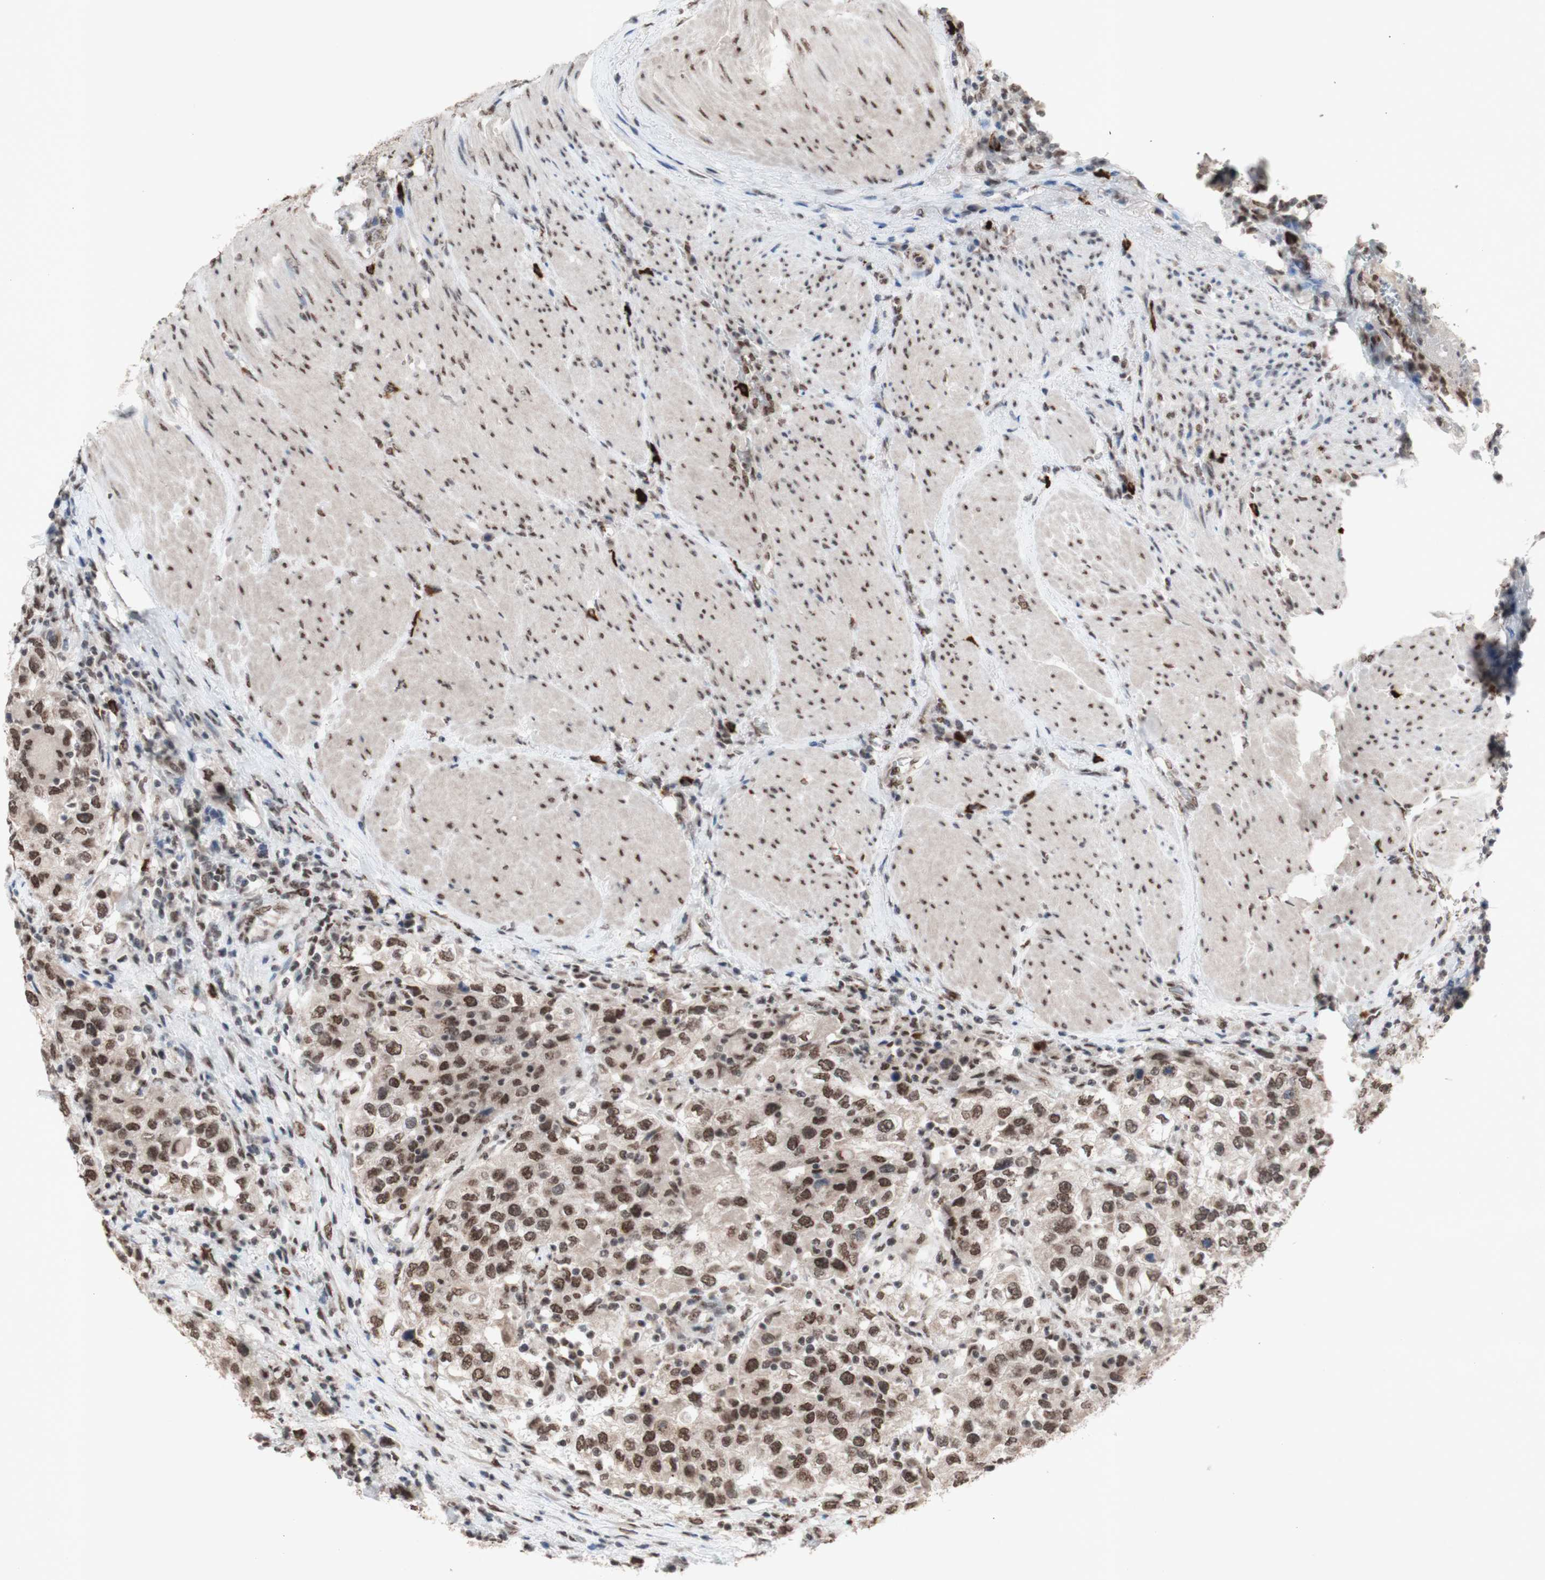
{"staining": {"intensity": "moderate", "quantity": ">75%", "location": "nuclear"}, "tissue": "urothelial cancer", "cell_type": "Tumor cells", "image_type": "cancer", "snomed": [{"axis": "morphology", "description": "Urothelial carcinoma, High grade"}, {"axis": "topography", "description": "Urinary bladder"}], "caption": "High-grade urothelial carcinoma stained for a protein reveals moderate nuclear positivity in tumor cells. (DAB IHC with brightfield microscopy, high magnification).", "gene": "SFPQ", "patient": {"sex": "female", "age": 80}}